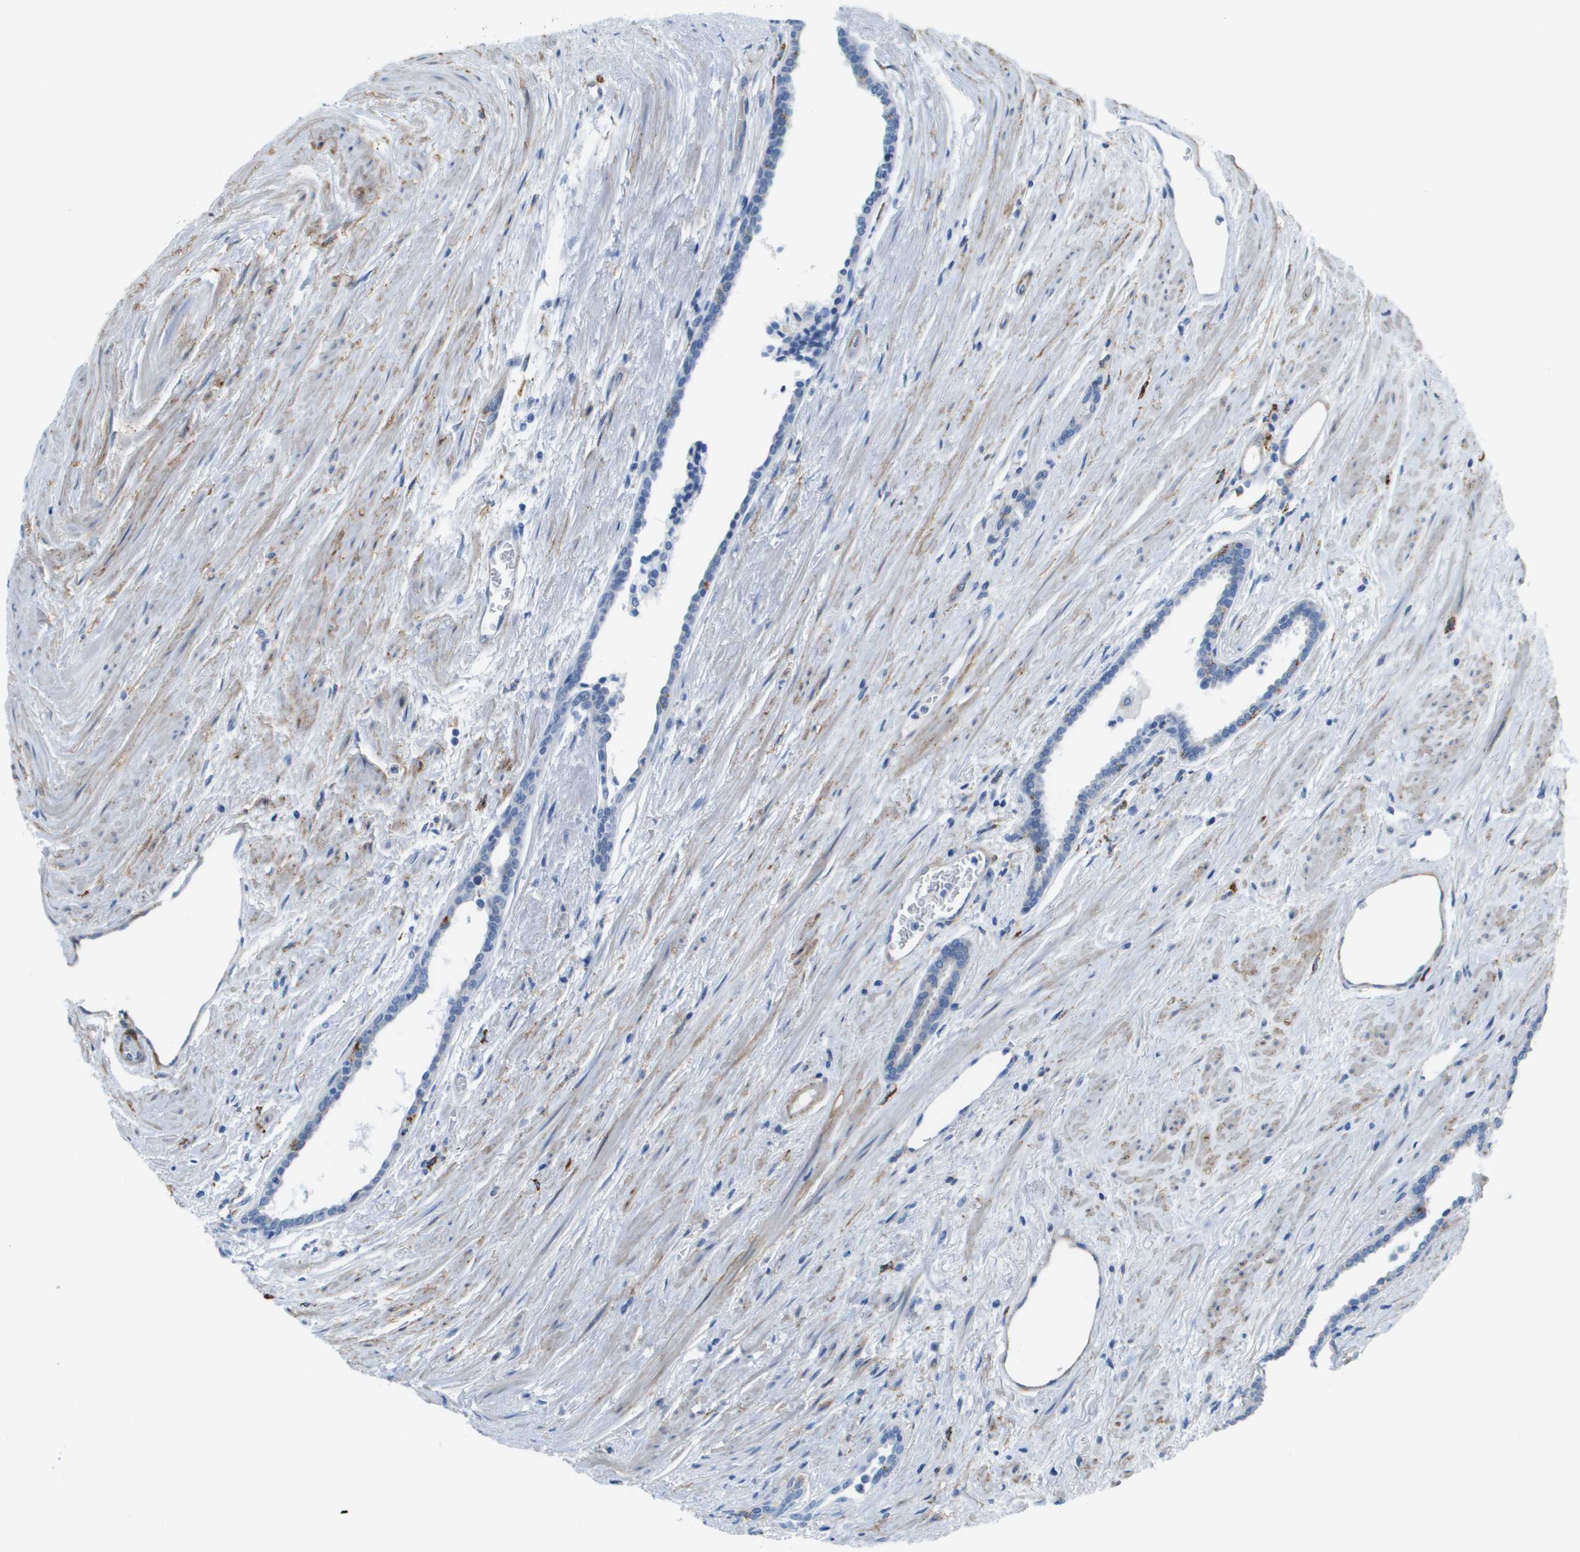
{"staining": {"intensity": "negative", "quantity": "none", "location": "none"}, "tissue": "prostate cancer", "cell_type": "Tumor cells", "image_type": "cancer", "snomed": [{"axis": "morphology", "description": "Adenocarcinoma, High grade"}, {"axis": "topography", "description": "Prostate"}], "caption": "High power microscopy micrograph of an immunohistochemistry micrograph of high-grade adenocarcinoma (prostate), revealing no significant positivity in tumor cells.", "gene": "ZBTB43", "patient": {"sex": "male", "age": 71}}